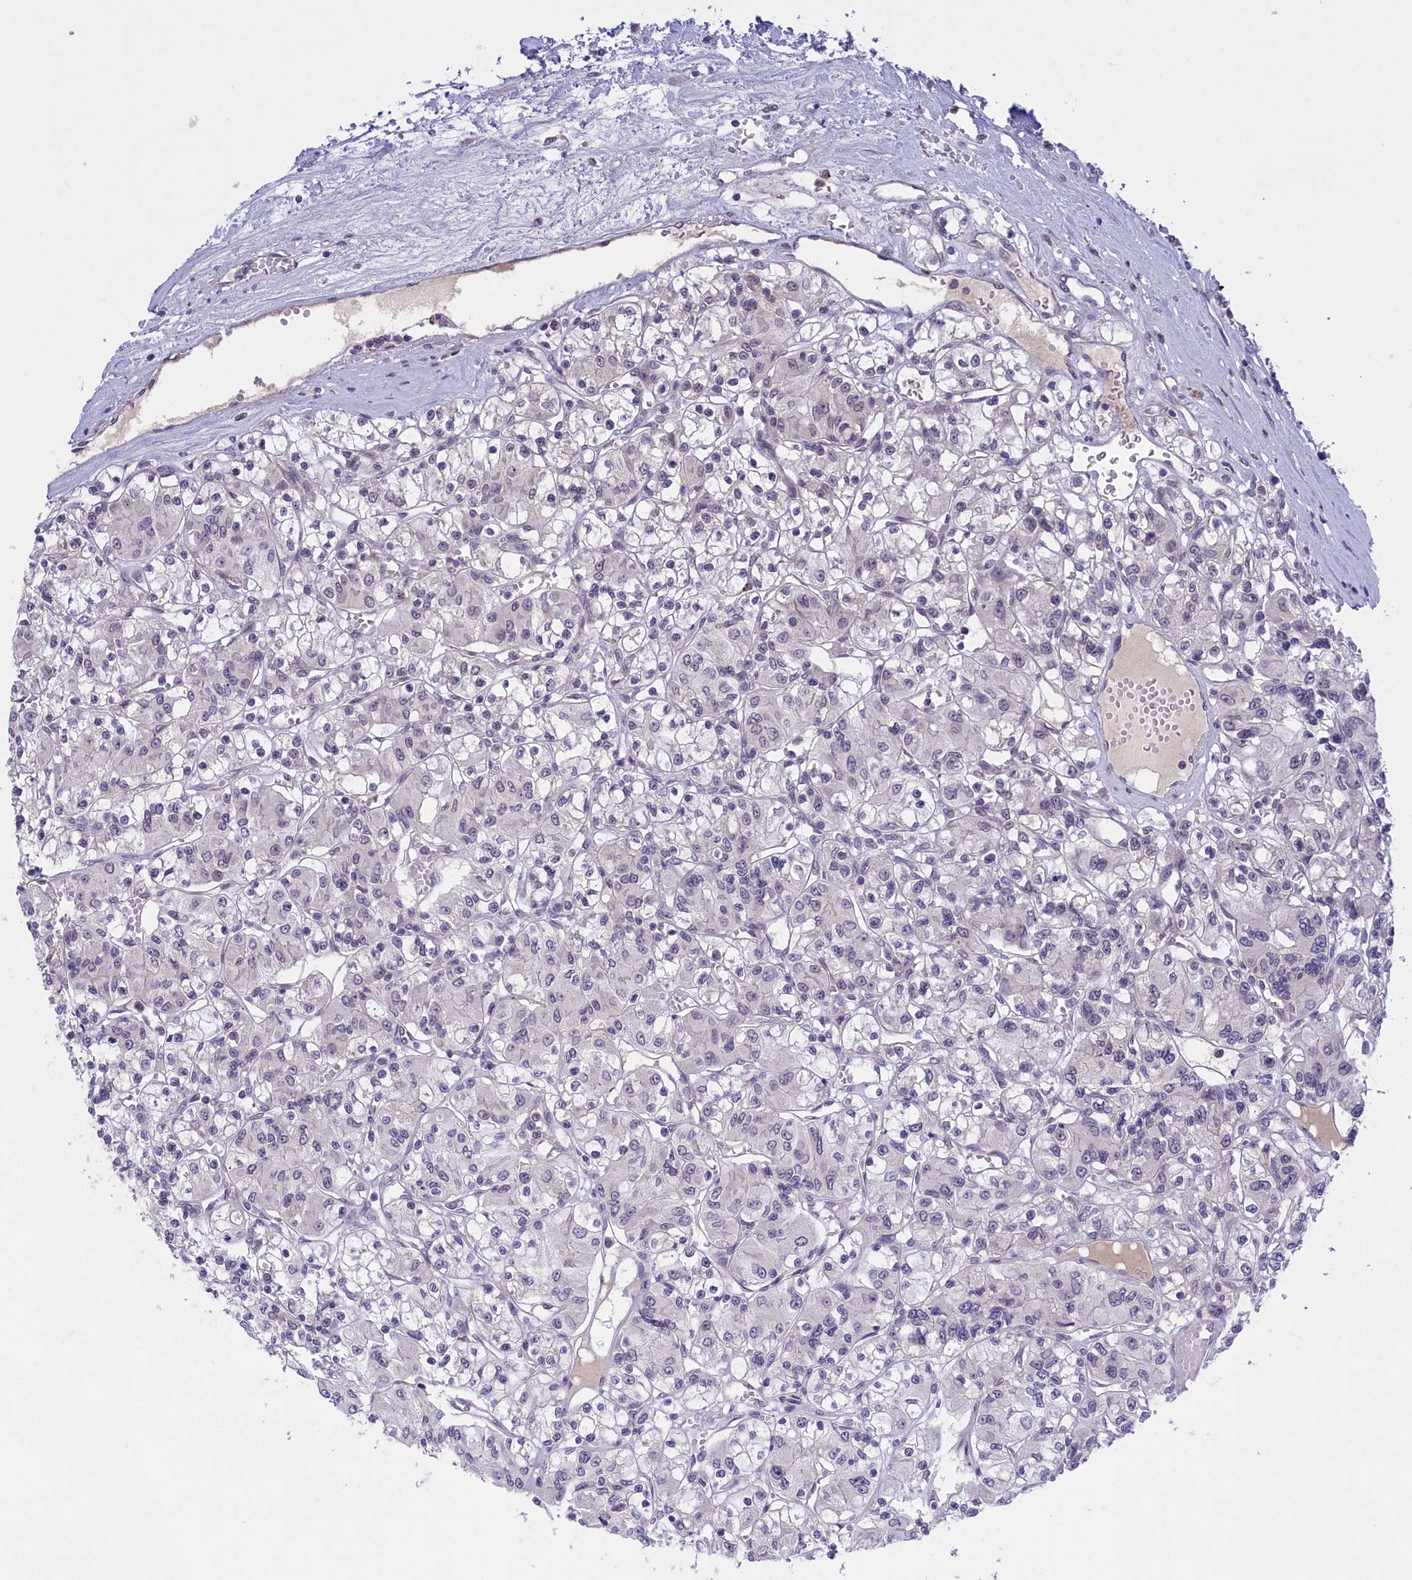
{"staining": {"intensity": "negative", "quantity": "none", "location": "none"}, "tissue": "renal cancer", "cell_type": "Tumor cells", "image_type": "cancer", "snomed": [{"axis": "morphology", "description": "Adenocarcinoma, NOS"}, {"axis": "topography", "description": "Kidney"}], "caption": "DAB immunohistochemical staining of adenocarcinoma (renal) reveals no significant positivity in tumor cells.", "gene": "FAM149B1", "patient": {"sex": "female", "age": 59}}